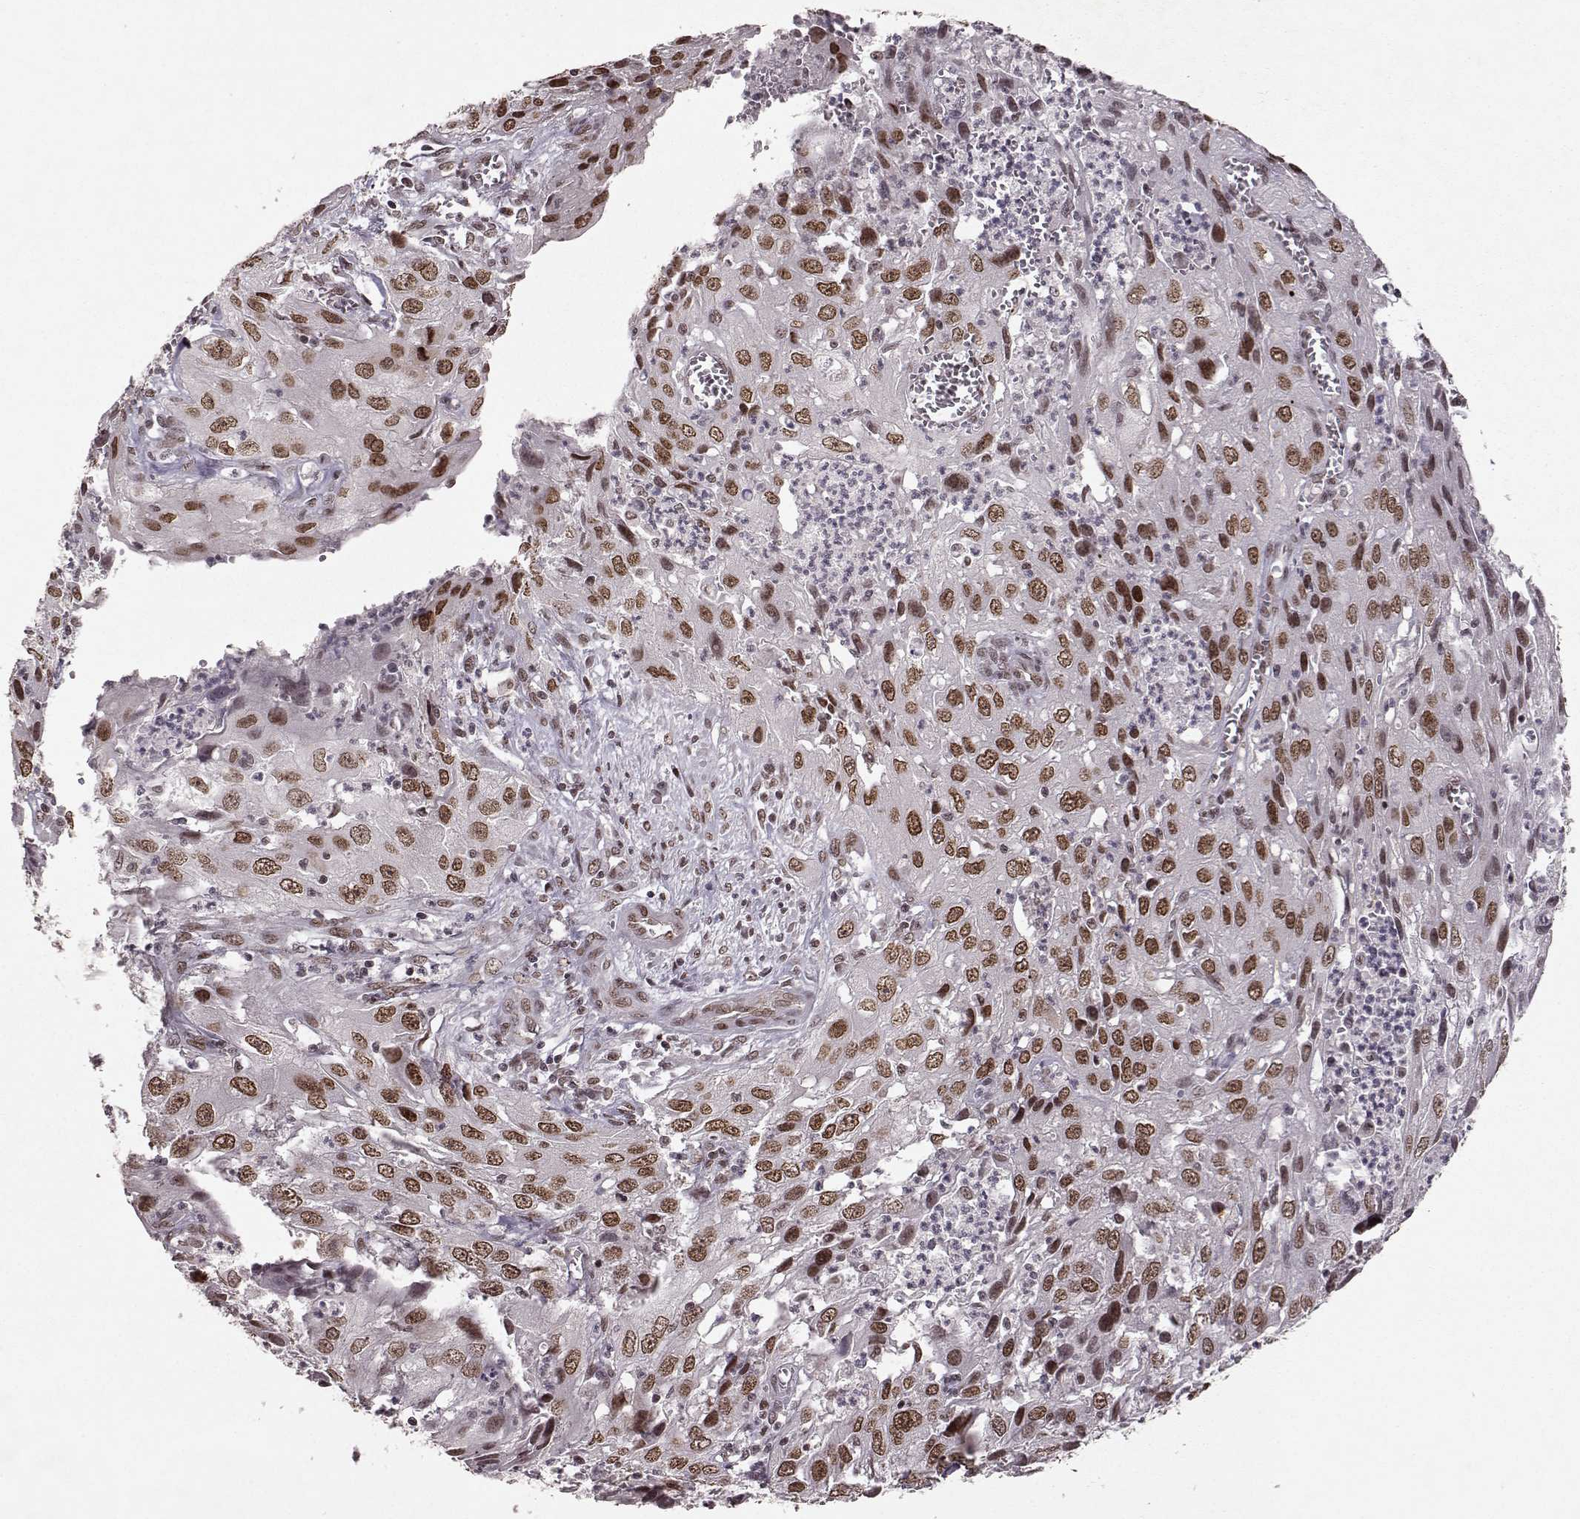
{"staining": {"intensity": "strong", "quantity": ">75%", "location": "nuclear"}, "tissue": "cervical cancer", "cell_type": "Tumor cells", "image_type": "cancer", "snomed": [{"axis": "morphology", "description": "Squamous cell carcinoma, NOS"}, {"axis": "topography", "description": "Cervix"}], "caption": "Squamous cell carcinoma (cervical) tissue shows strong nuclear expression in approximately >75% of tumor cells, visualized by immunohistochemistry. Nuclei are stained in blue.", "gene": "RRAGD", "patient": {"sex": "female", "age": 32}}